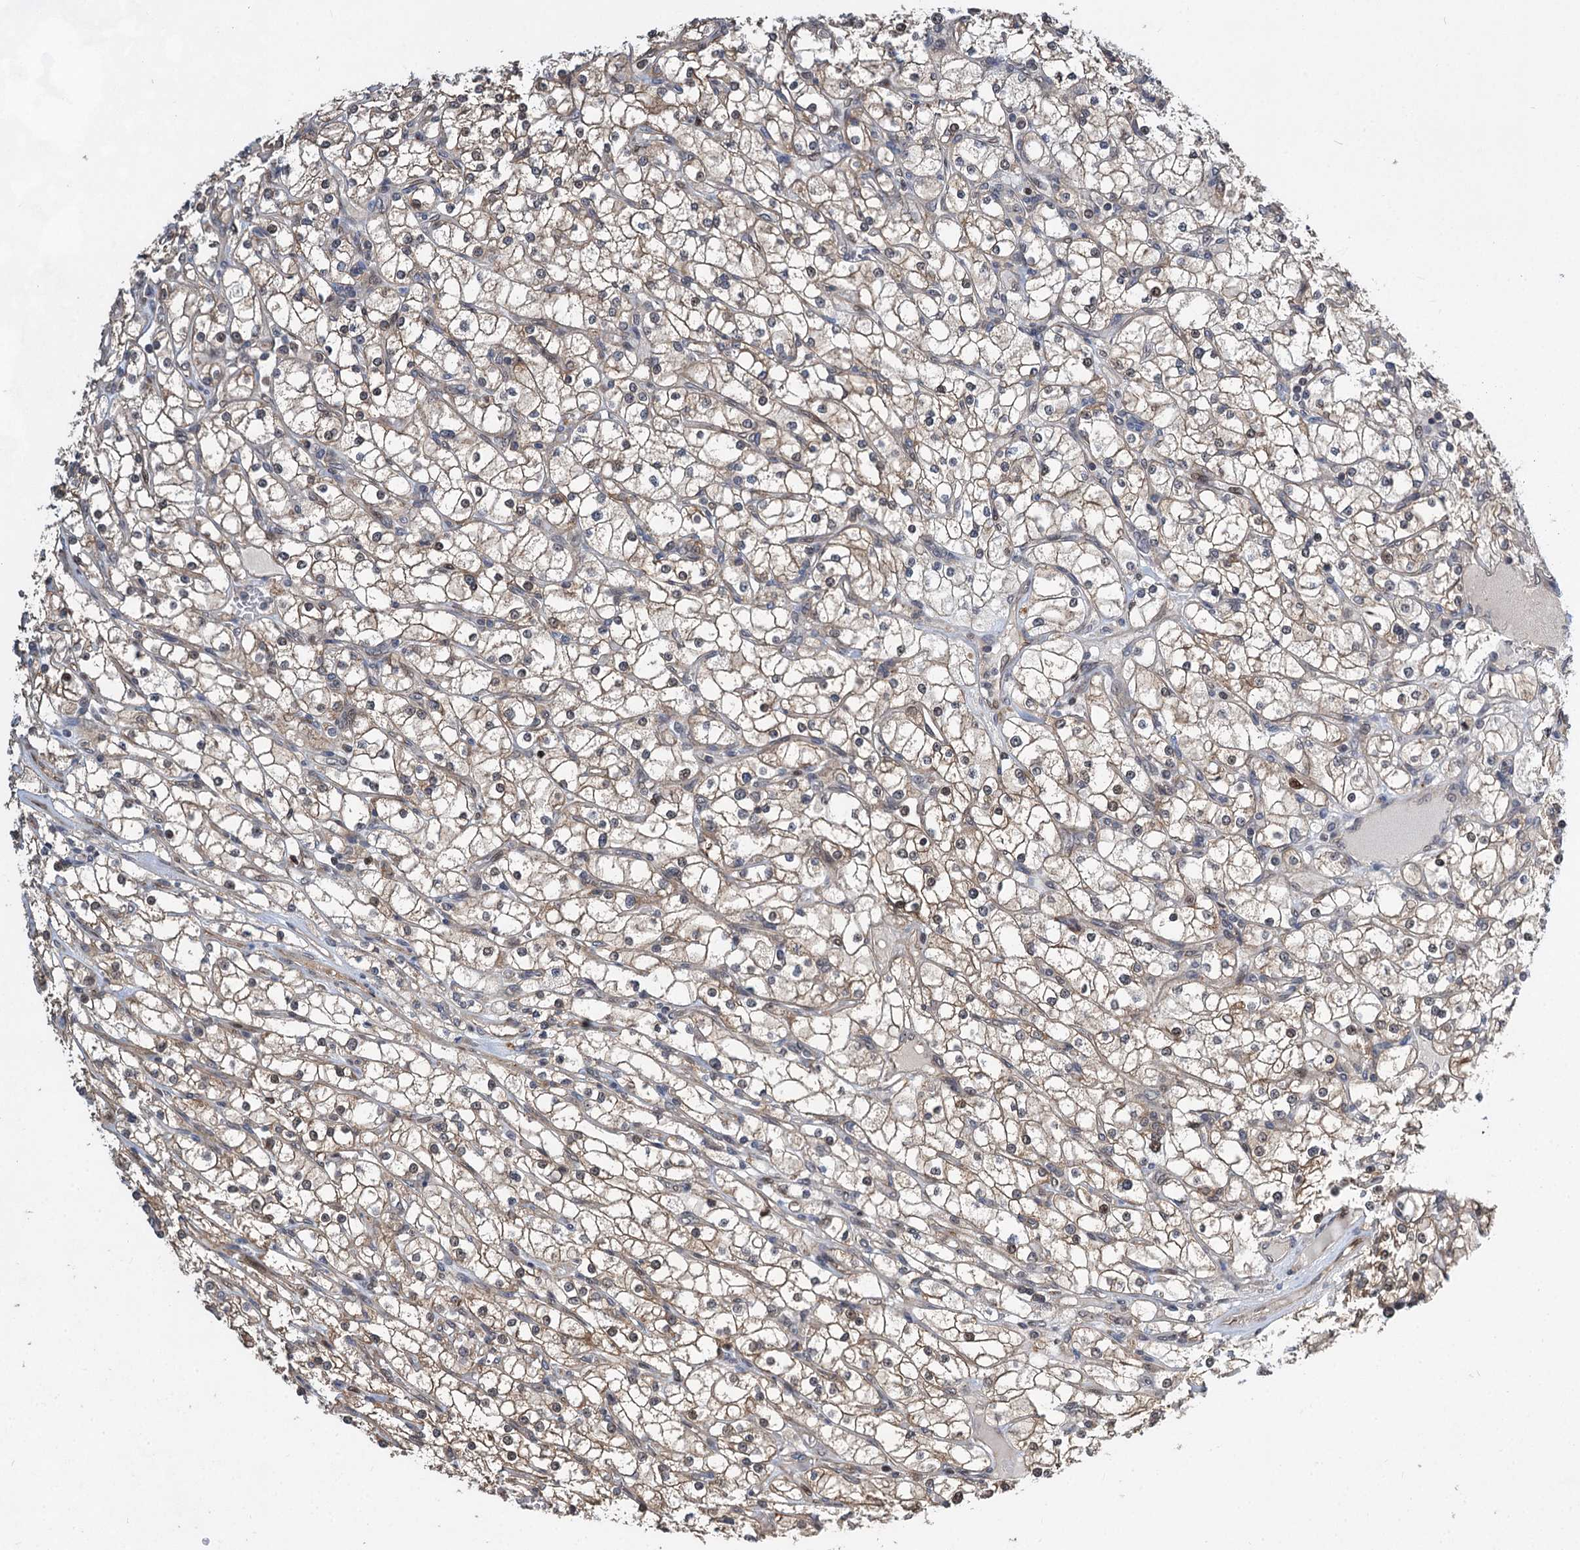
{"staining": {"intensity": "weak", "quantity": "25%-75%", "location": "cytoplasmic/membranous,nuclear"}, "tissue": "renal cancer", "cell_type": "Tumor cells", "image_type": "cancer", "snomed": [{"axis": "morphology", "description": "Adenocarcinoma, NOS"}, {"axis": "topography", "description": "Kidney"}], "caption": "Renal cancer (adenocarcinoma) tissue displays weak cytoplasmic/membranous and nuclear expression in approximately 25%-75% of tumor cells, visualized by immunohistochemistry.", "gene": "GPBP1", "patient": {"sex": "male", "age": 80}}